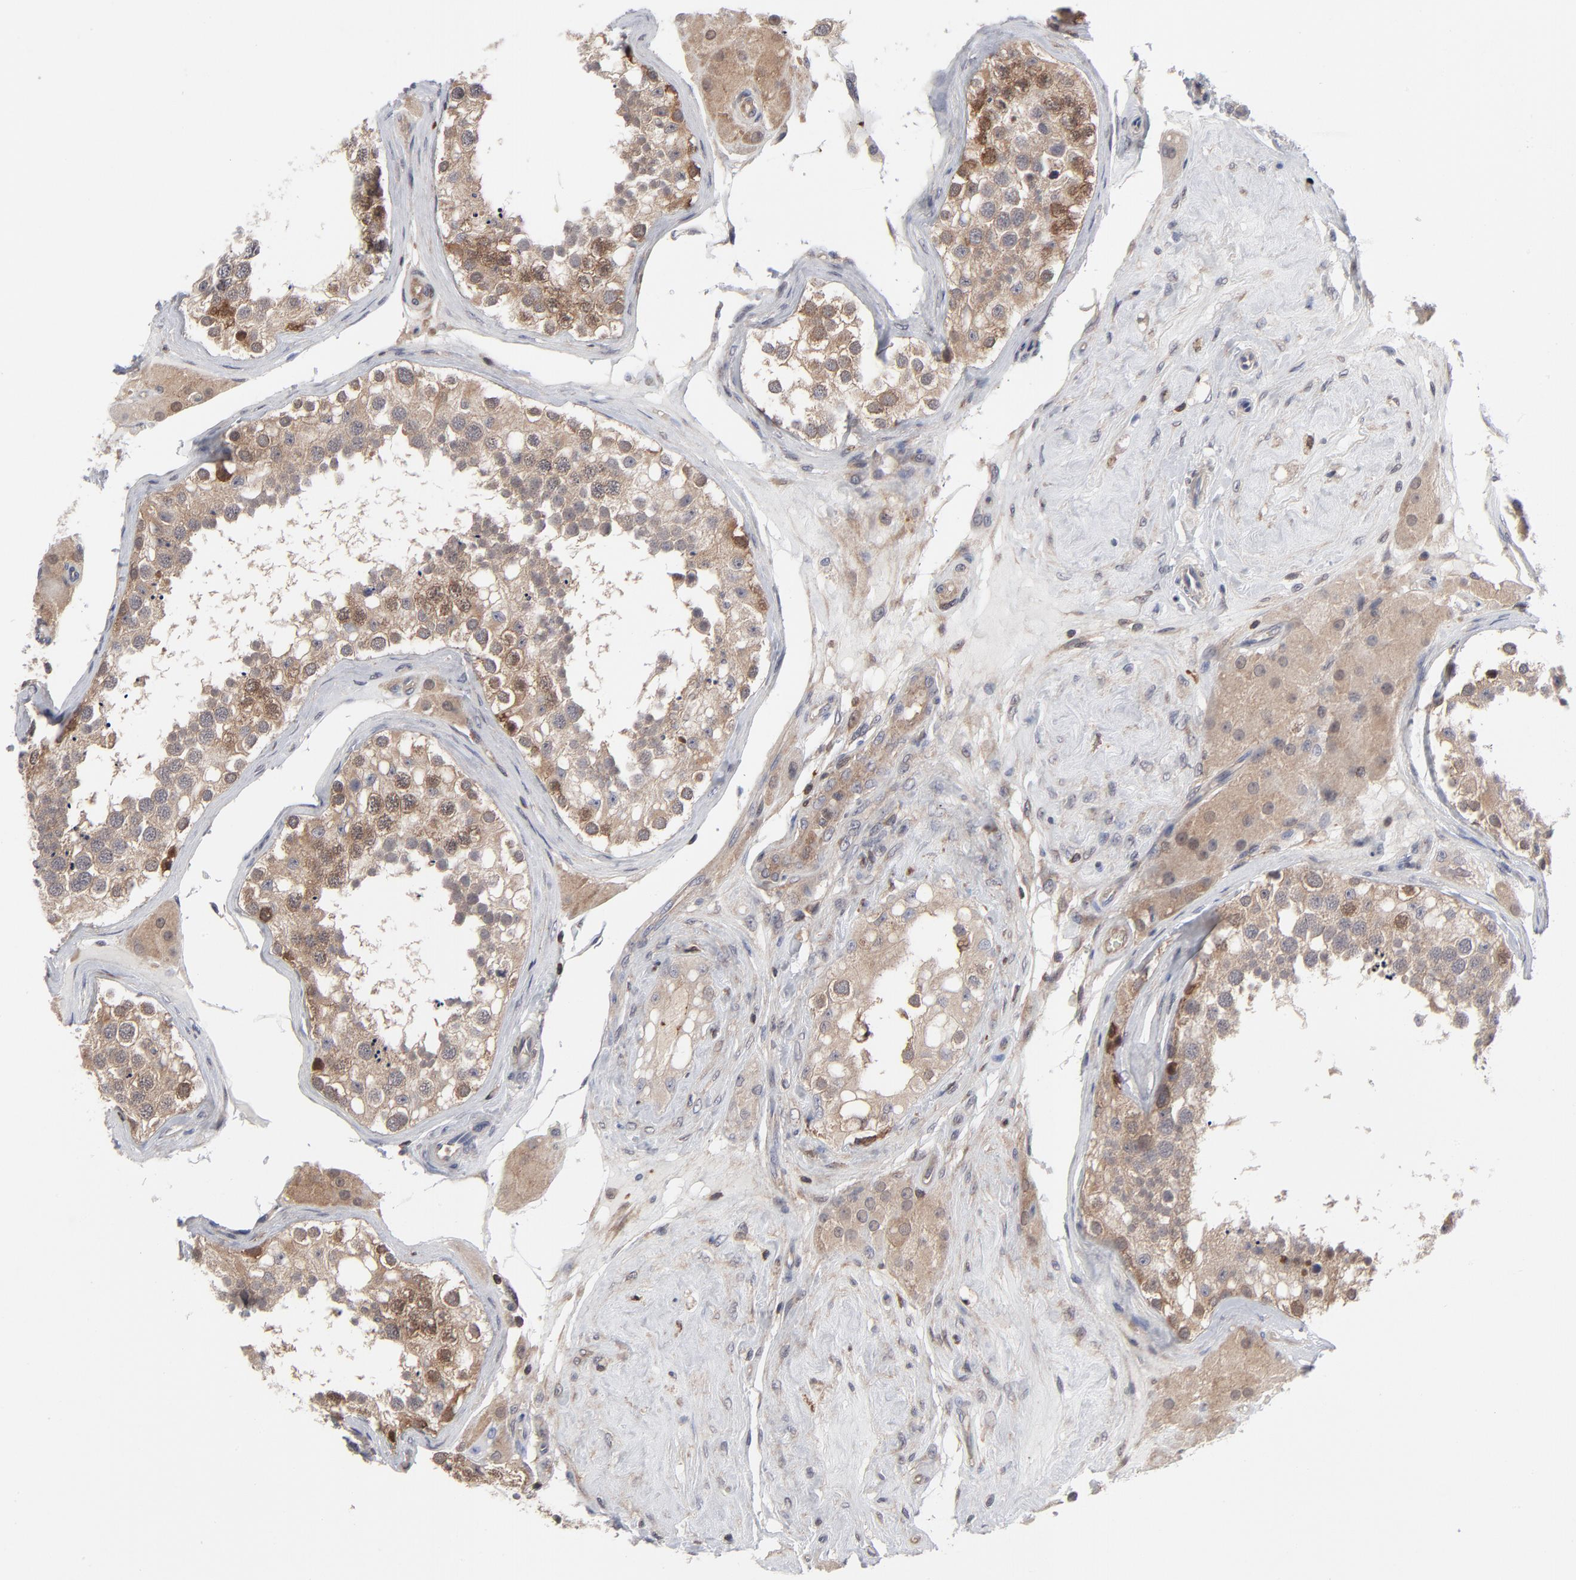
{"staining": {"intensity": "moderate", "quantity": ">75%", "location": "cytoplasmic/membranous"}, "tissue": "testis", "cell_type": "Cells in seminiferous ducts", "image_type": "normal", "snomed": [{"axis": "morphology", "description": "Normal tissue, NOS"}, {"axis": "topography", "description": "Testis"}], "caption": "Cells in seminiferous ducts demonstrate medium levels of moderate cytoplasmic/membranous positivity in about >75% of cells in benign human testis. (IHC, brightfield microscopy, high magnification).", "gene": "MAP2K1", "patient": {"sex": "male", "age": 68}}